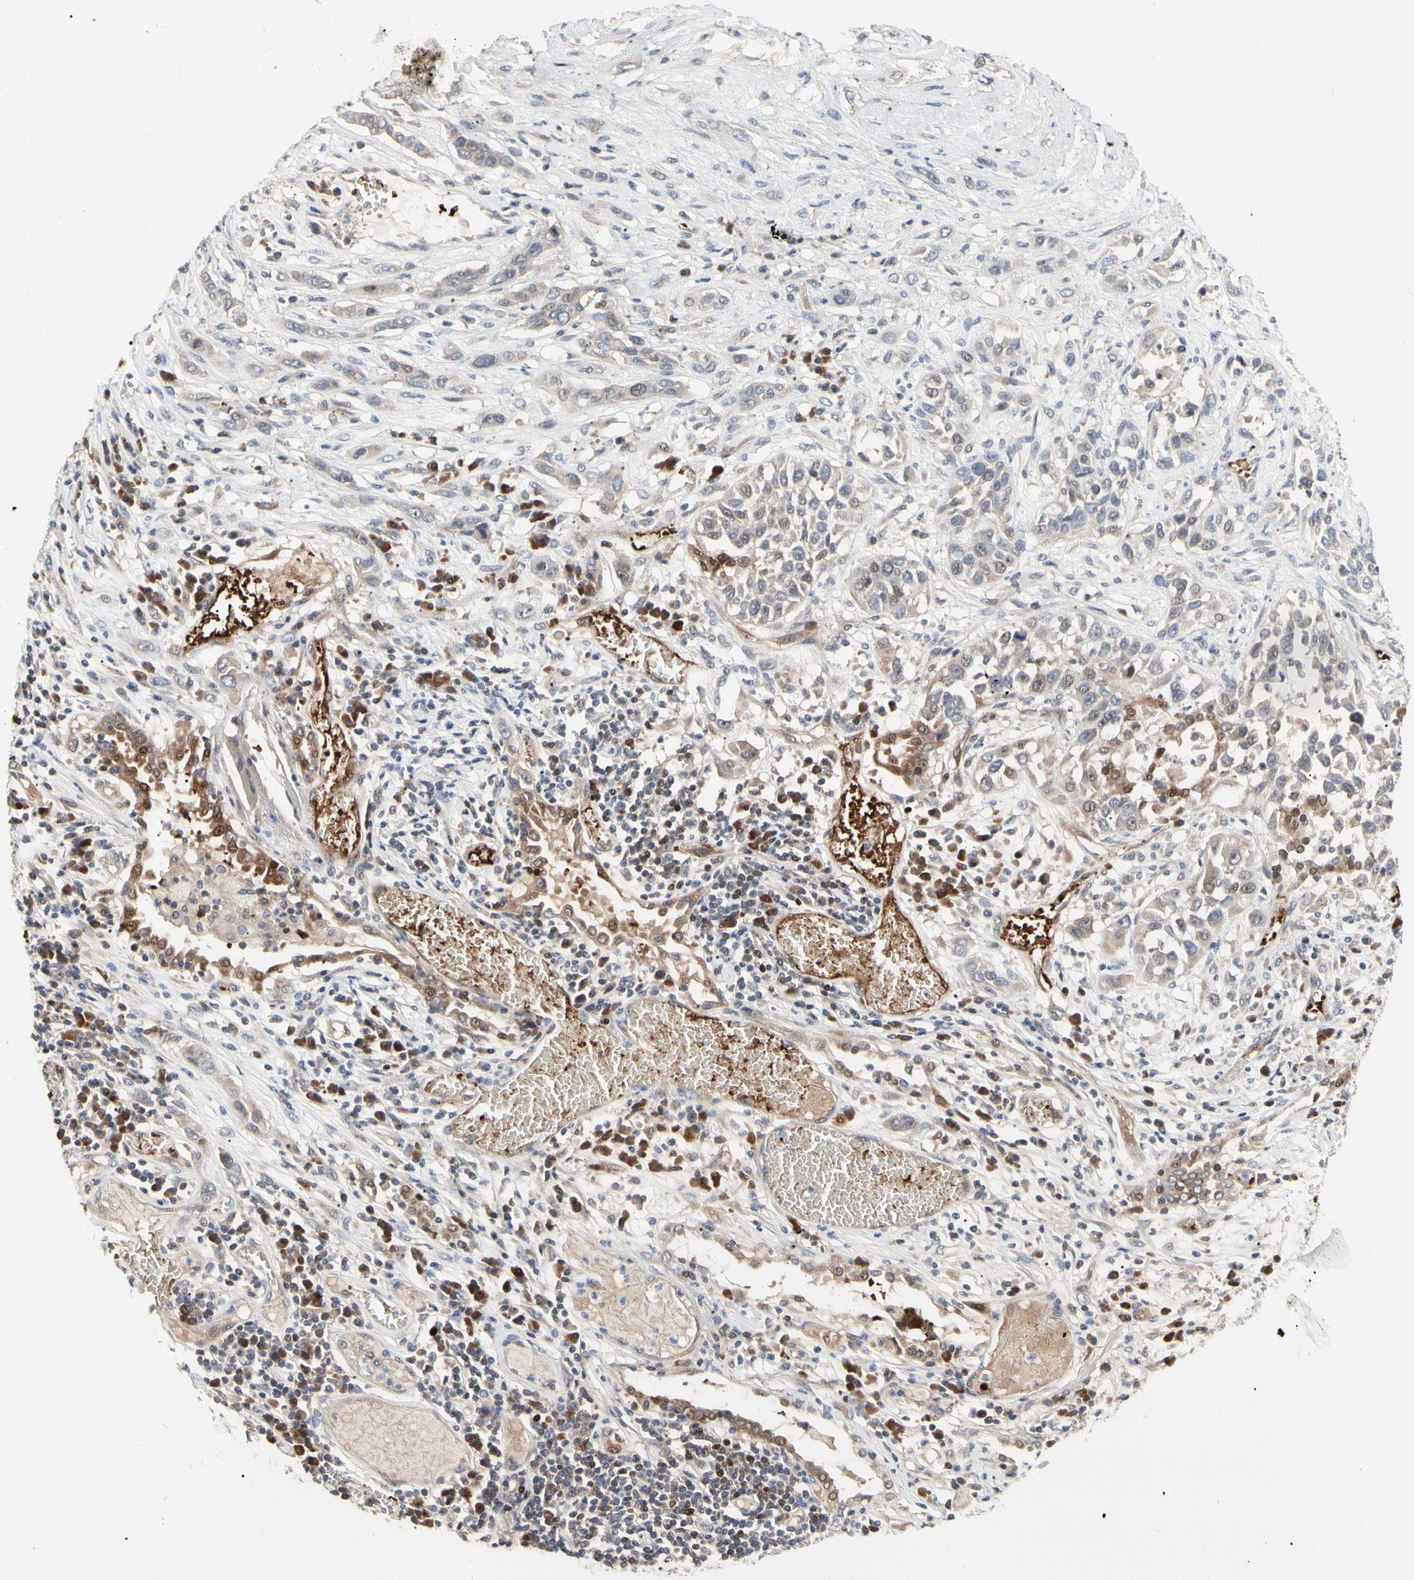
{"staining": {"intensity": "weak", "quantity": "25%-75%", "location": "cytoplasmic/membranous,nuclear"}, "tissue": "lung cancer", "cell_type": "Tumor cells", "image_type": "cancer", "snomed": [{"axis": "morphology", "description": "Squamous cell carcinoma, NOS"}, {"axis": "topography", "description": "Lung"}], "caption": "Immunohistochemical staining of squamous cell carcinoma (lung) displays low levels of weak cytoplasmic/membranous and nuclear positivity in approximately 25%-75% of tumor cells. Ihc stains the protein of interest in brown and the nuclei are stained blue.", "gene": "HMGCR", "patient": {"sex": "male", "age": 71}}